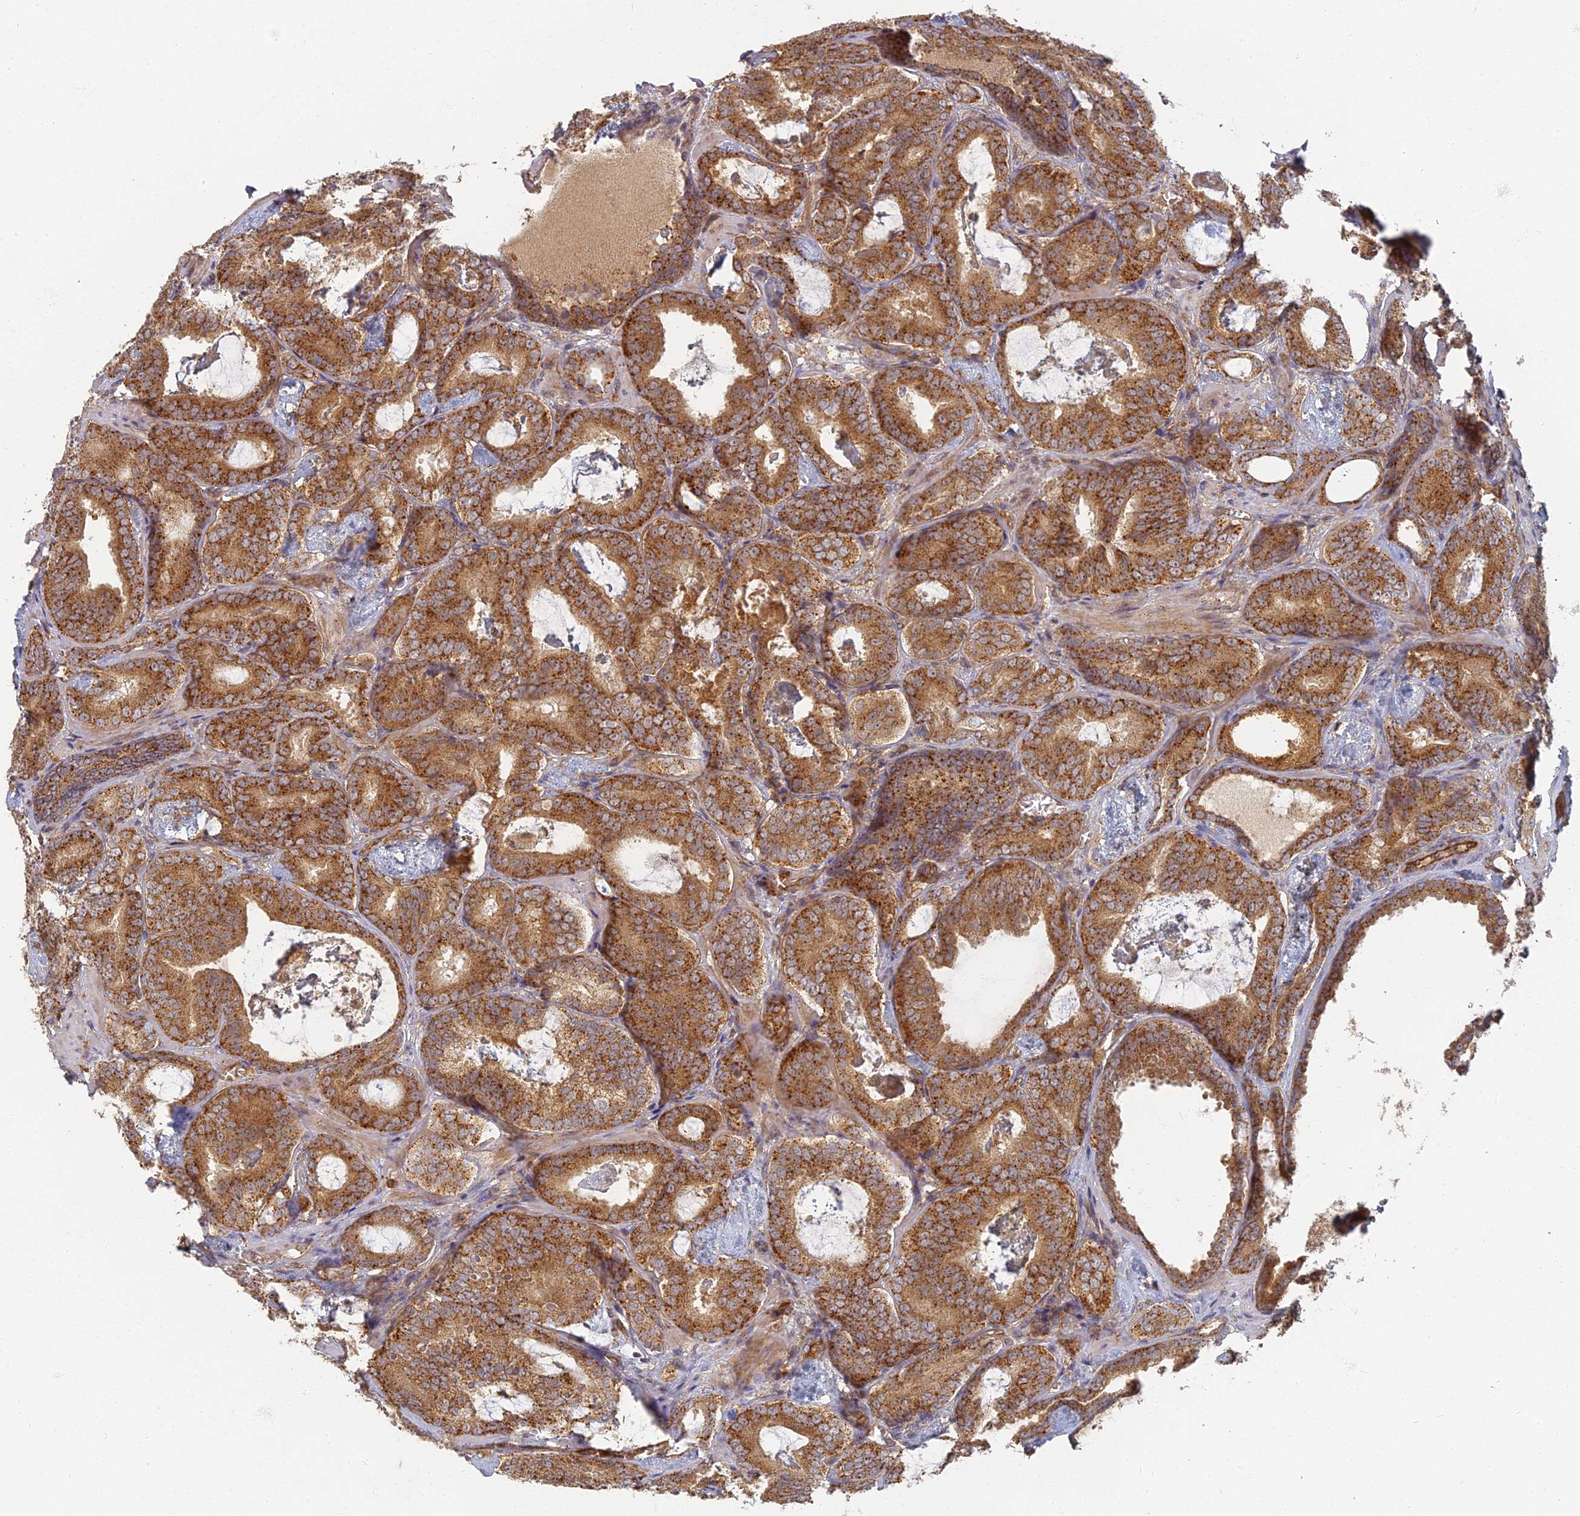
{"staining": {"intensity": "strong", "quantity": ">75%", "location": "cytoplasmic/membranous"}, "tissue": "prostate cancer", "cell_type": "Tumor cells", "image_type": "cancer", "snomed": [{"axis": "morphology", "description": "Adenocarcinoma, Low grade"}, {"axis": "topography", "description": "Prostate"}], "caption": "Strong cytoplasmic/membranous expression is identified in approximately >75% of tumor cells in prostate cancer. (brown staining indicates protein expression, while blue staining denotes nuclei).", "gene": "INO80D", "patient": {"sex": "male", "age": 60}}